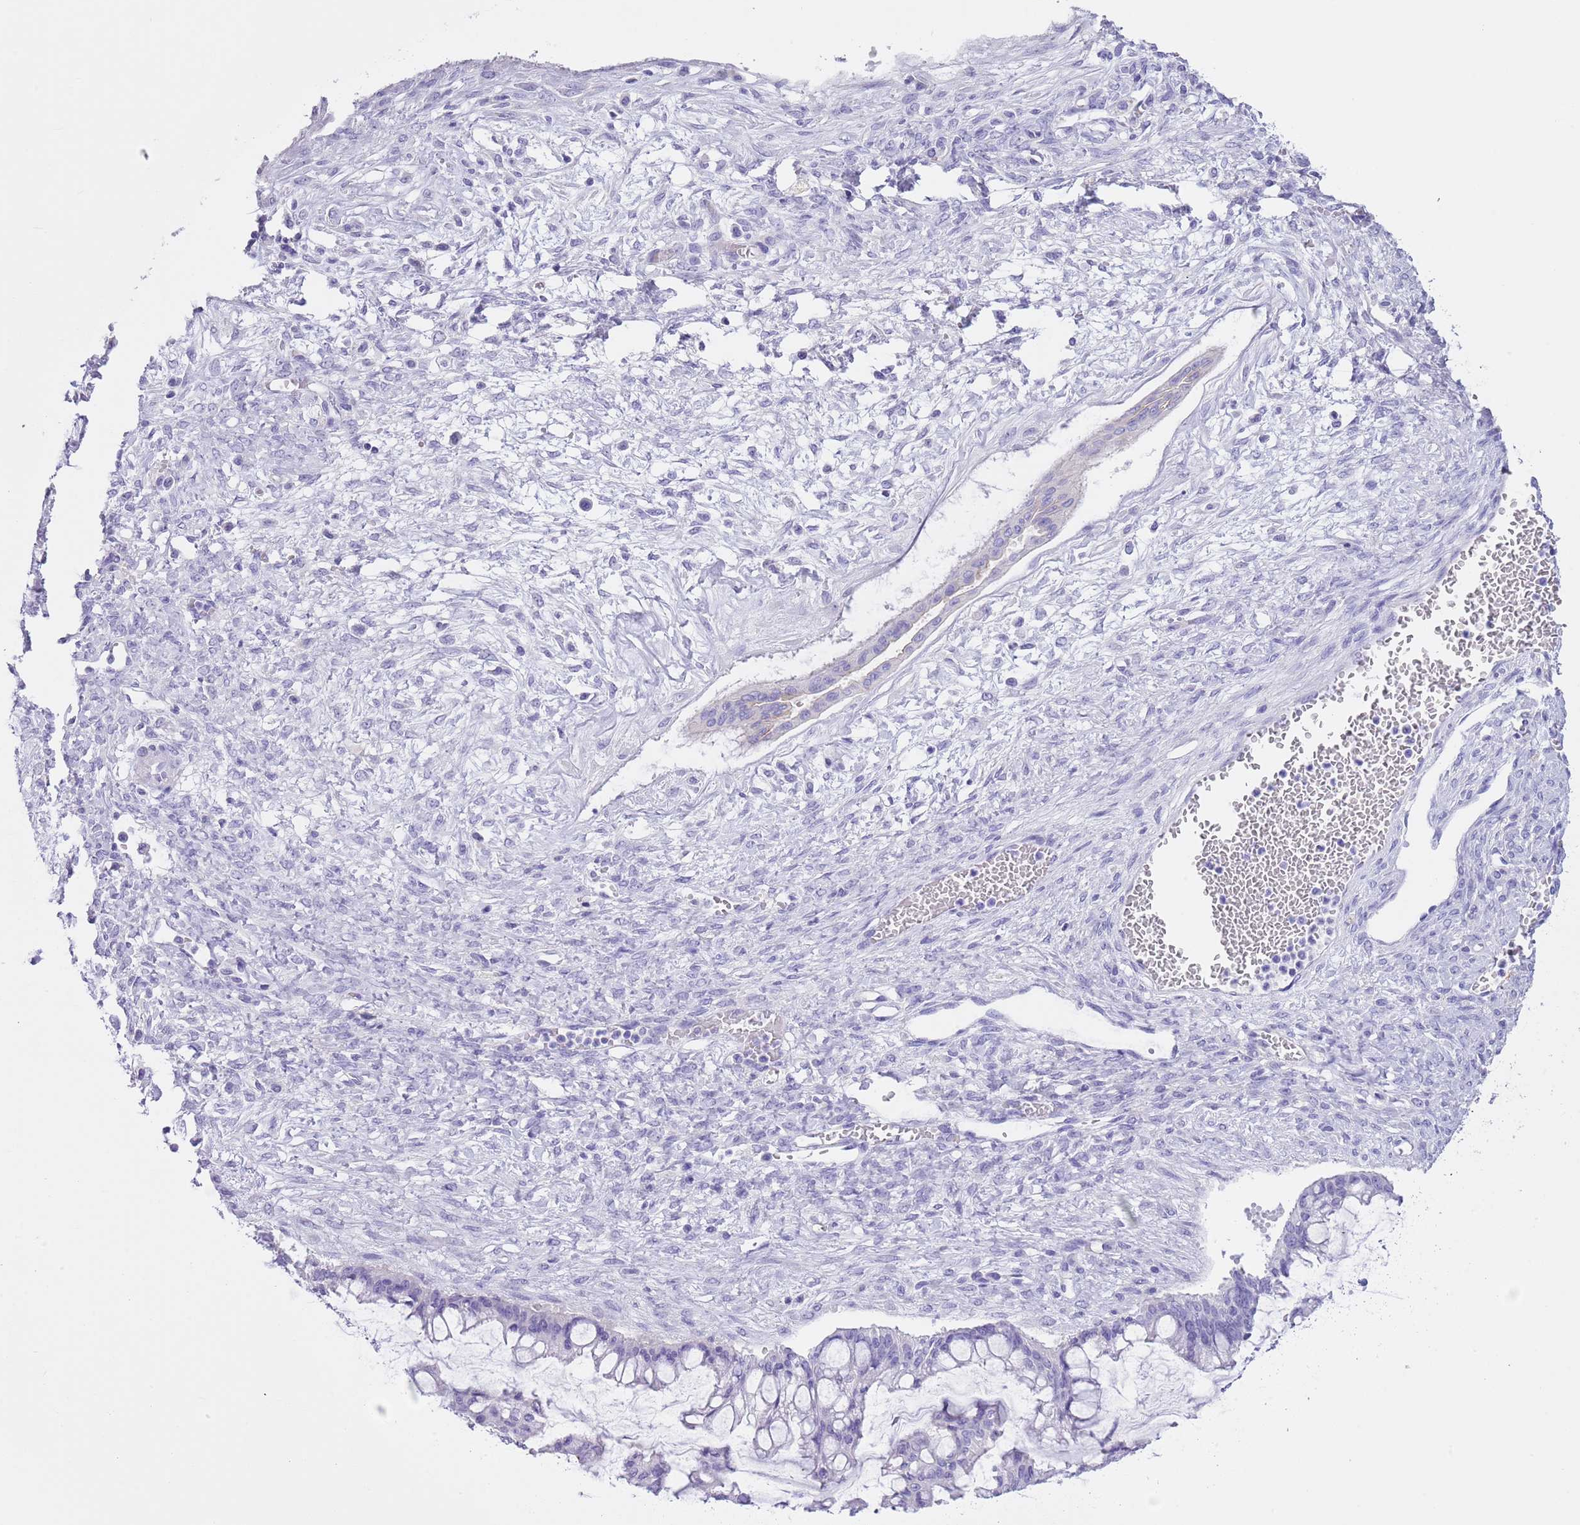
{"staining": {"intensity": "negative", "quantity": "none", "location": "none"}, "tissue": "ovarian cancer", "cell_type": "Tumor cells", "image_type": "cancer", "snomed": [{"axis": "morphology", "description": "Cystadenocarcinoma, mucinous, NOS"}, {"axis": "topography", "description": "Ovary"}], "caption": "DAB immunohistochemical staining of mucinous cystadenocarcinoma (ovarian) reveals no significant expression in tumor cells.", "gene": "TBC1D10B", "patient": {"sex": "female", "age": 73}}